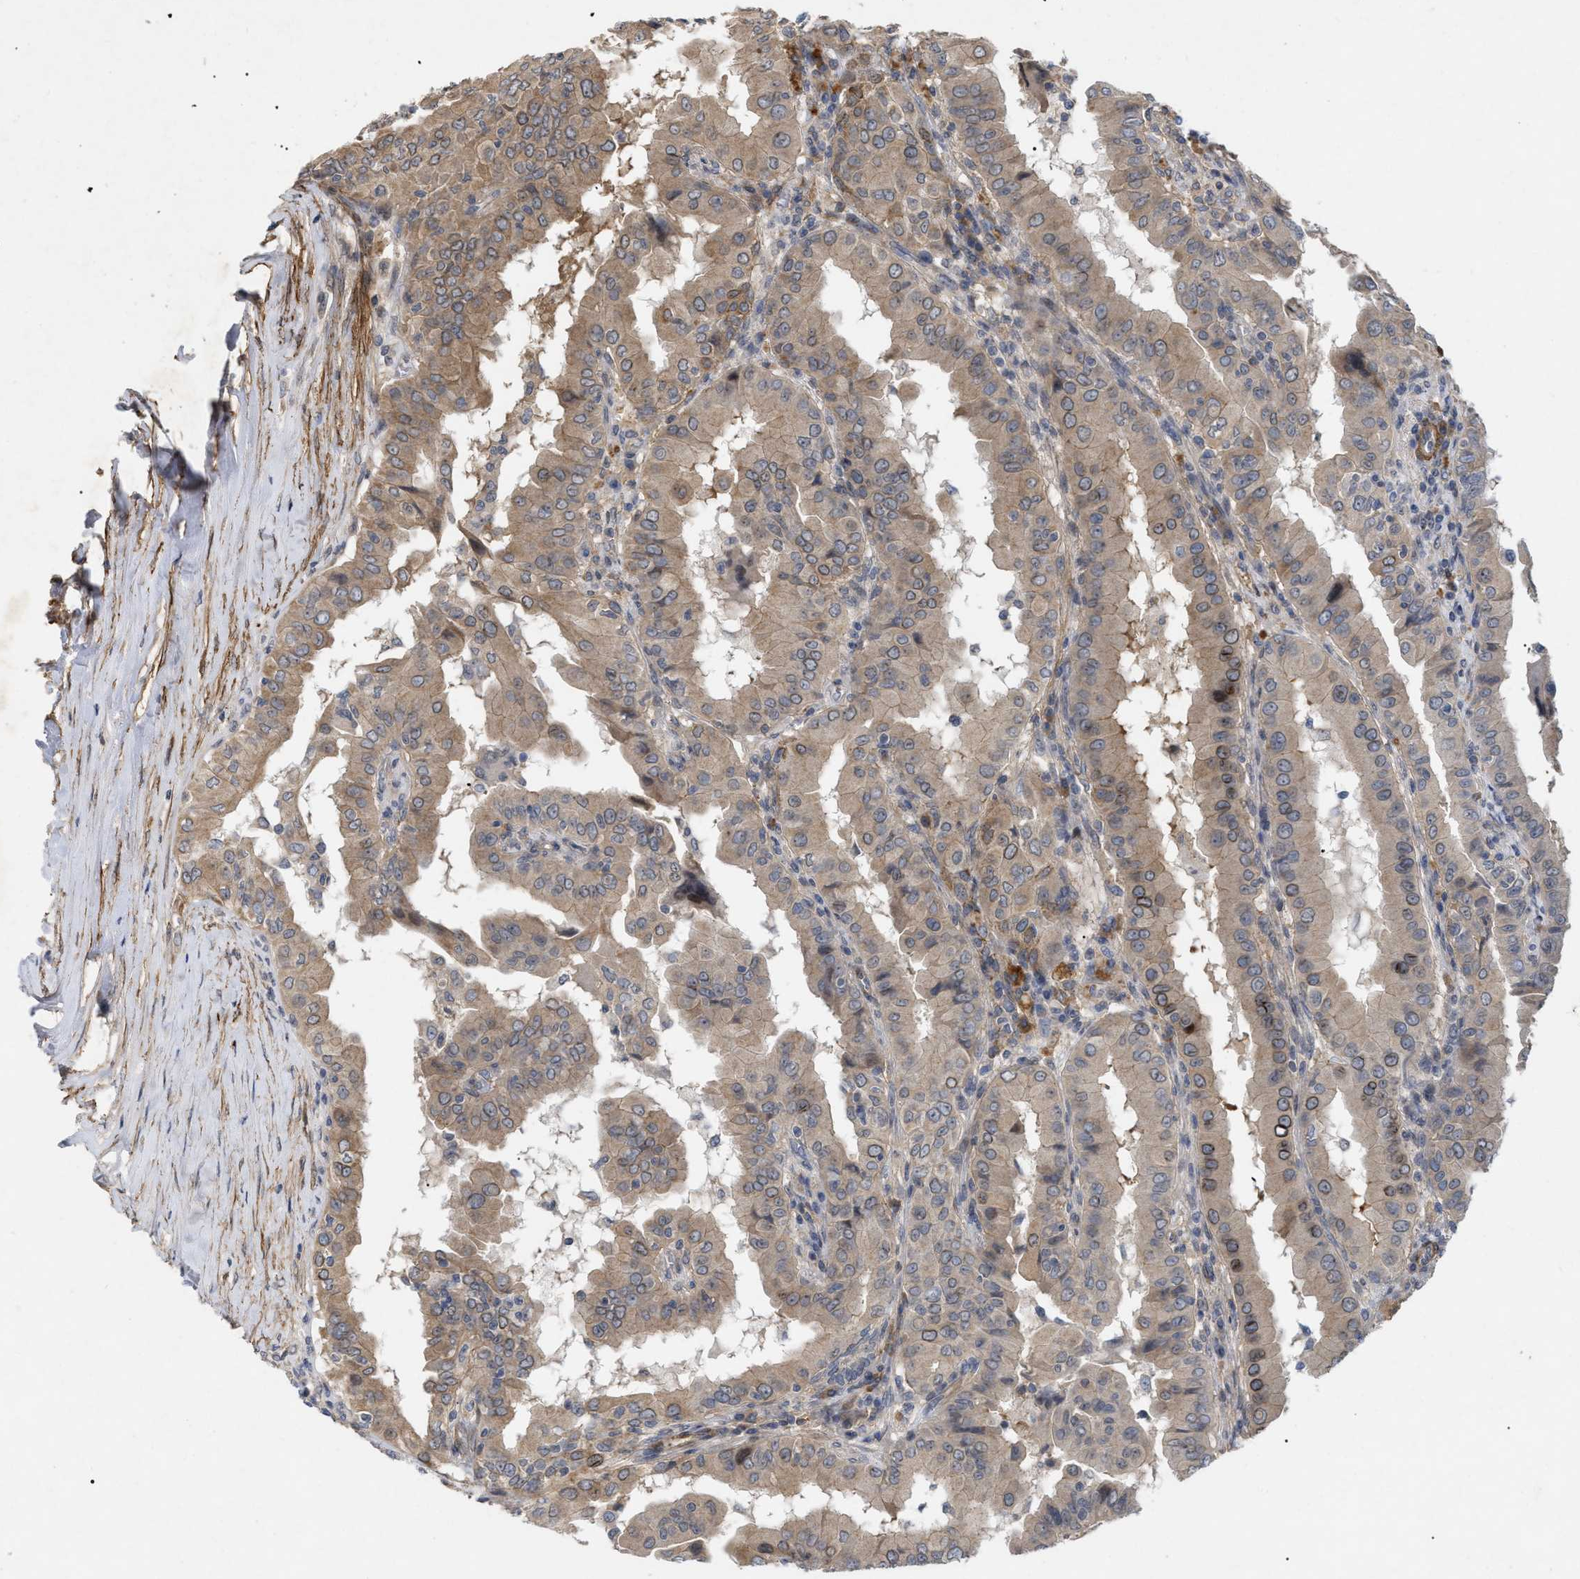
{"staining": {"intensity": "weak", "quantity": ">75%", "location": "cytoplasmic/membranous"}, "tissue": "thyroid cancer", "cell_type": "Tumor cells", "image_type": "cancer", "snomed": [{"axis": "morphology", "description": "Papillary adenocarcinoma, NOS"}, {"axis": "topography", "description": "Thyroid gland"}], "caption": "This image demonstrates immunohistochemistry staining of human papillary adenocarcinoma (thyroid), with low weak cytoplasmic/membranous staining in approximately >75% of tumor cells.", "gene": "ST6GALNAC6", "patient": {"sex": "male", "age": 33}}